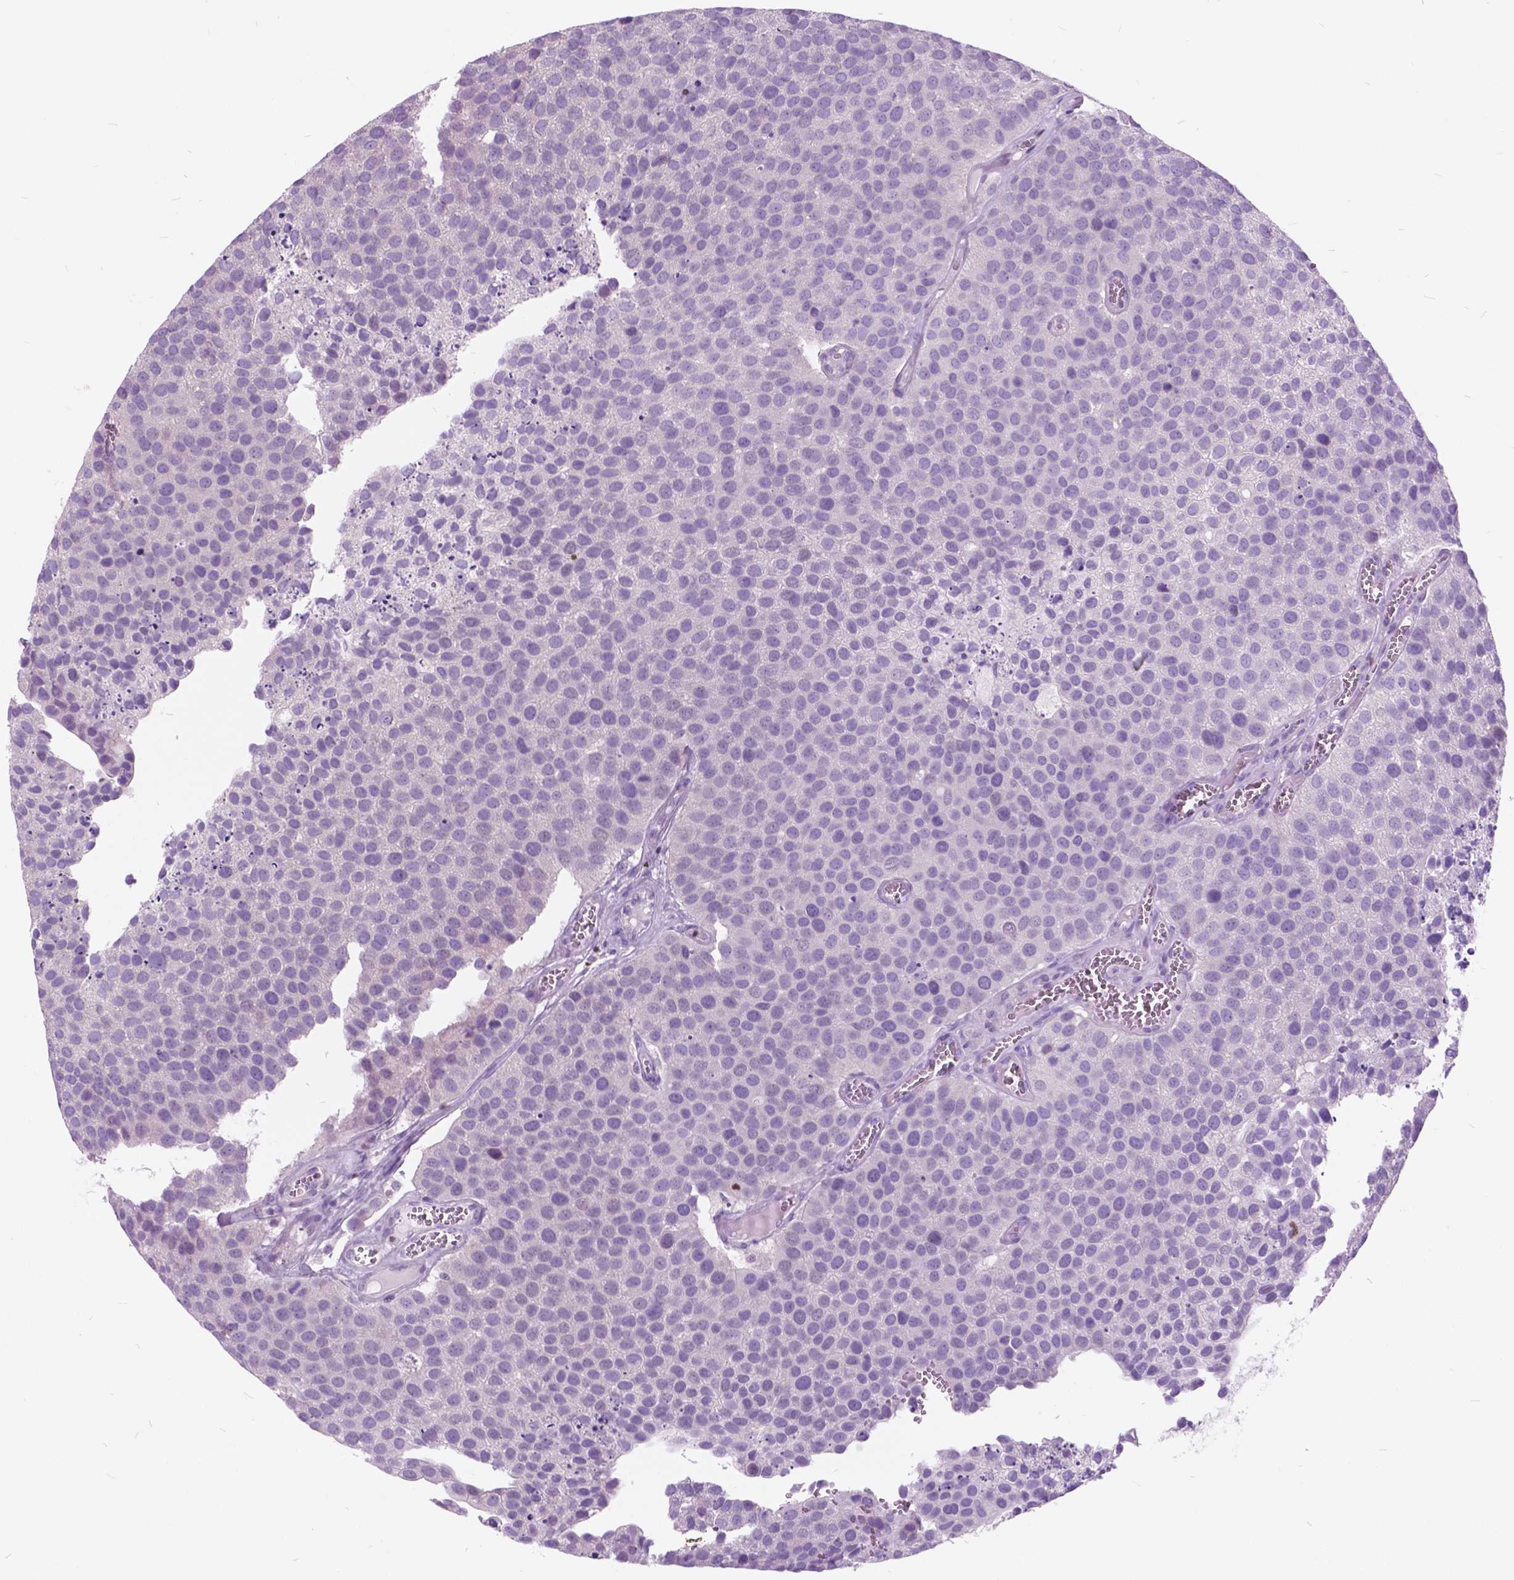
{"staining": {"intensity": "negative", "quantity": "none", "location": "none"}, "tissue": "urothelial cancer", "cell_type": "Tumor cells", "image_type": "cancer", "snomed": [{"axis": "morphology", "description": "Urothelial carcinoma, Low grade"}, {"axis": "topography", "description": "Urinary bladder"}], "caption": "Urothelial cancer was stained to show a protein in brown. There is no significant positivity in tumor cells.", "gene": "SP140", "patient": {"sex": "female", "age": 69}}